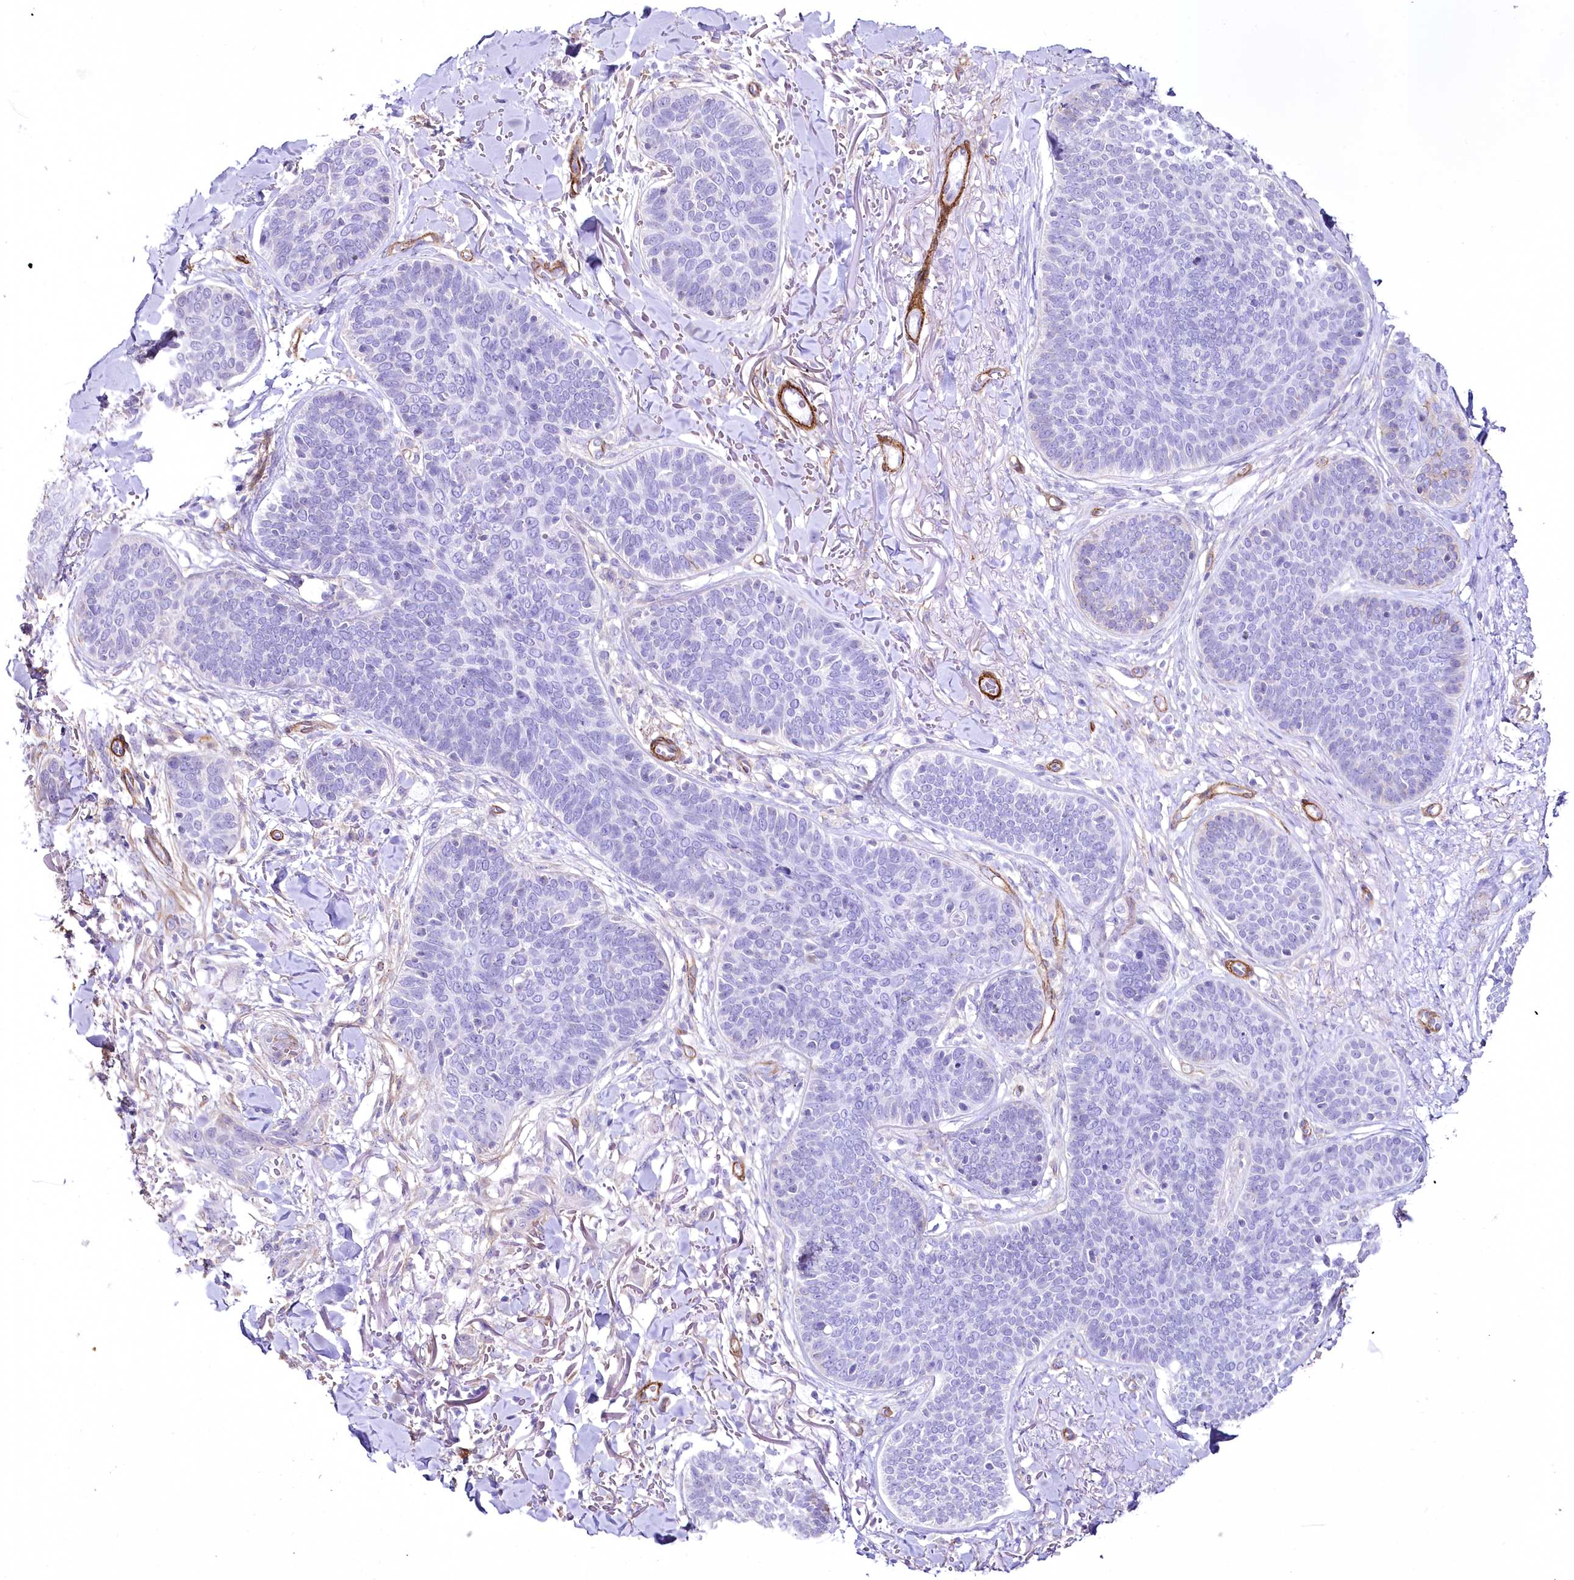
{"staining": {"intensity": "negative", "quantity": "none", "location": "none"}, "tissue": "skin cancer", "cell_type": "Tumor cells", "image_type": "cancer", "snomed": [{"axis": "morphology", "description": "Basal cell carcinoma"}, {"axis": "topography", "description": "Skin"}], "caption": "IHC of basal cell carcinoma (skin) shows no expression in tumor cells.", "gene": "SYNPO2", "patient": {"sex": "male", "age": 85}}